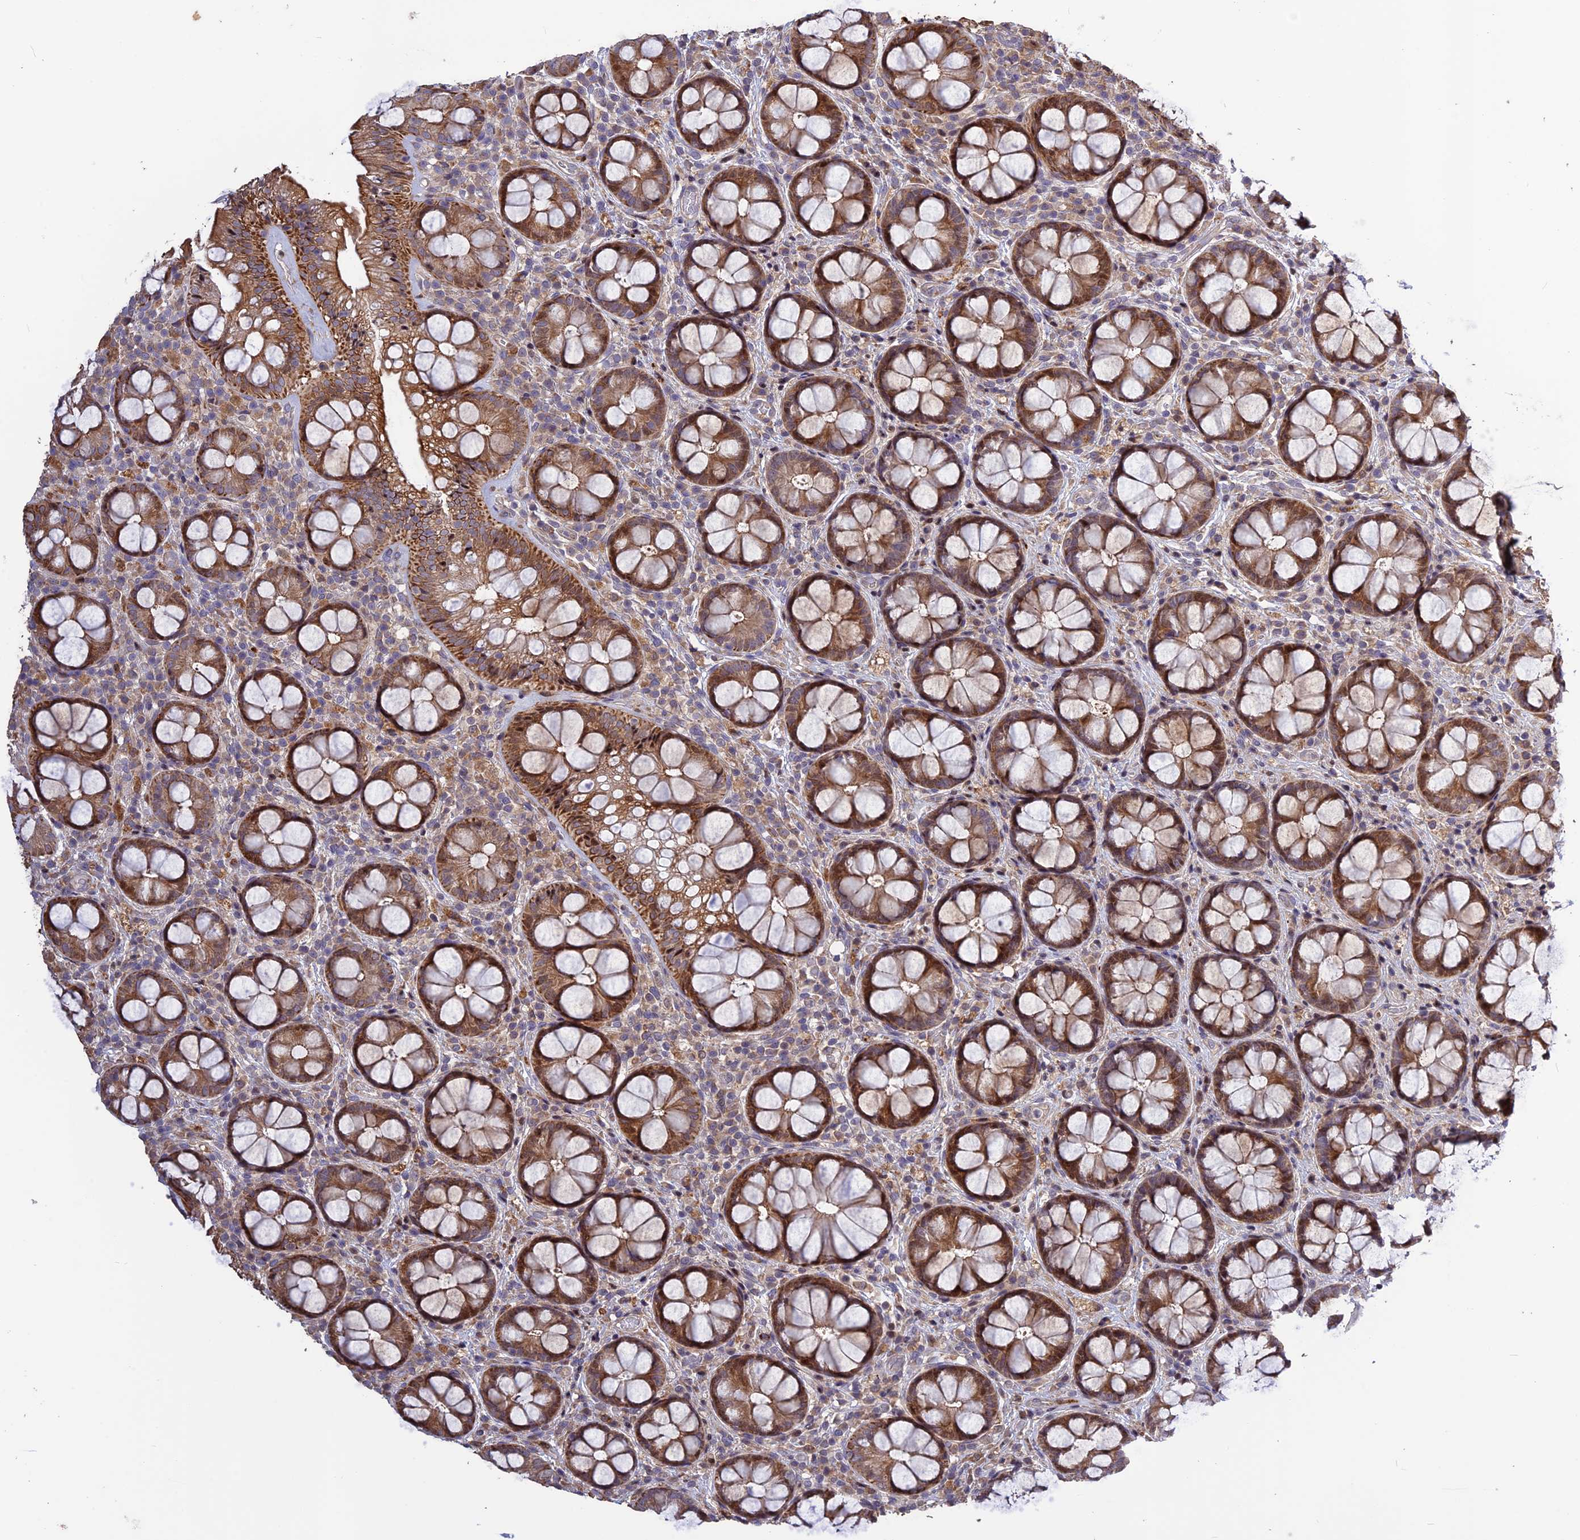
{"staining": {"intensity": "moderate", "quantity": ">75%", "location": "cytoplasmic/membranous,nuclear"}, "tissue": "rectum", "cell_type": "Glandular cells", "image_type": "normal", "snomed": [{"axis": "morphology", "description": "Normal tissue, NOS"}, {"axis": "topography", "description": "Rectum"}], "caption": "Rectum stained with DAB (3,3'-diaminobenzidine) immunohistochemistry (IHC) shows medium levels of moderate cytoplasmic/membranous,nuclear expression in about >75% of glandular cells. (IHC, brightfield microscopy, high magnification).", "gene": "SPG21", "patient": {"sex": "male", "age": 83}}